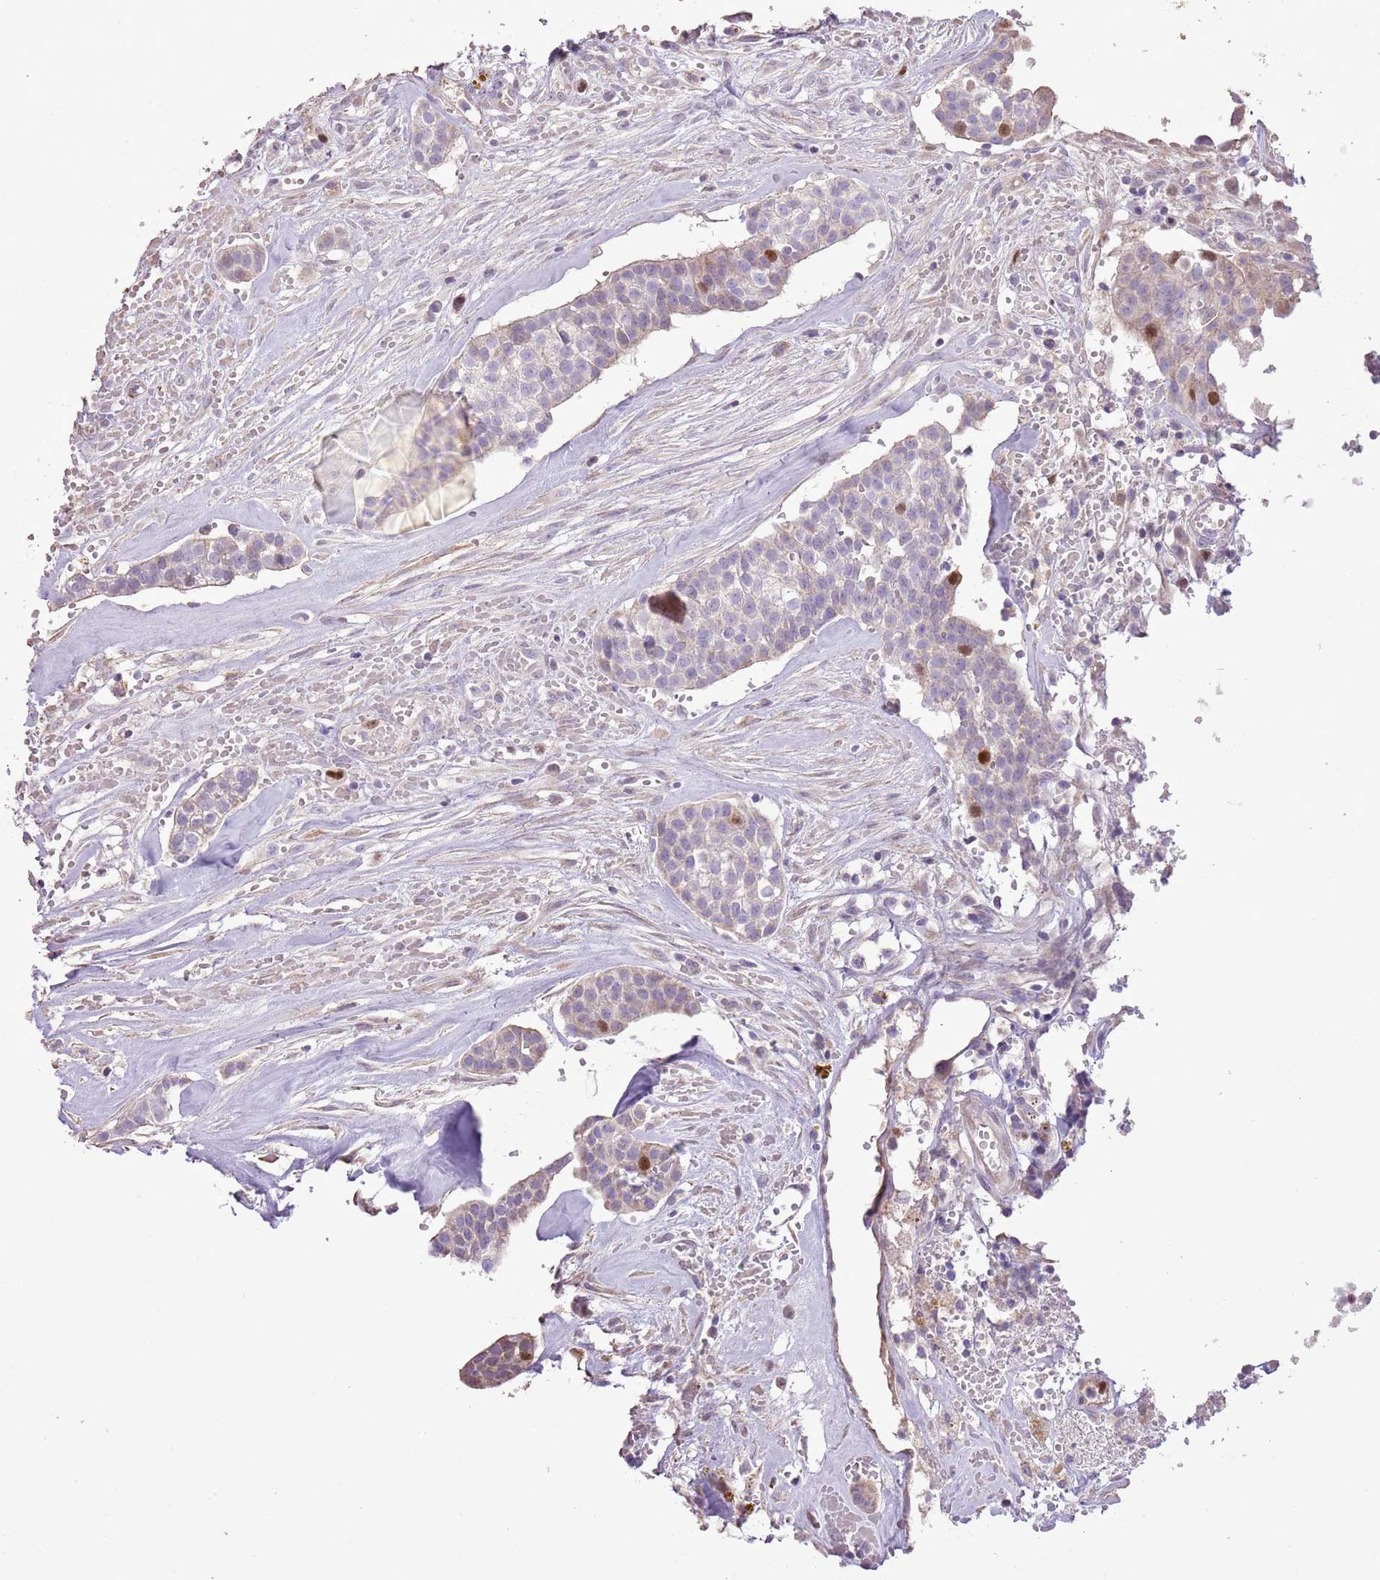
{"staining": {"intensity": "moderate", "quantity": "<25%", "location": "nuclear"}, "tissue": "head and neck cancer", "cell_type": "Tumor cells", "image_type": "cancer", "snomed": [{"axis": "morphology", "description": "Adenocarcinoma, NOS"}, {"axis": "topography", "description": "Head-Neck"}], "caption": "Approximately <25% of tumor cells in head and neck cancer show moderate nuclear protein expression as visualized by brown immunohistochemical staining.", "gene": "GMNN", "patient": {"sex": "male", "age": 81}}